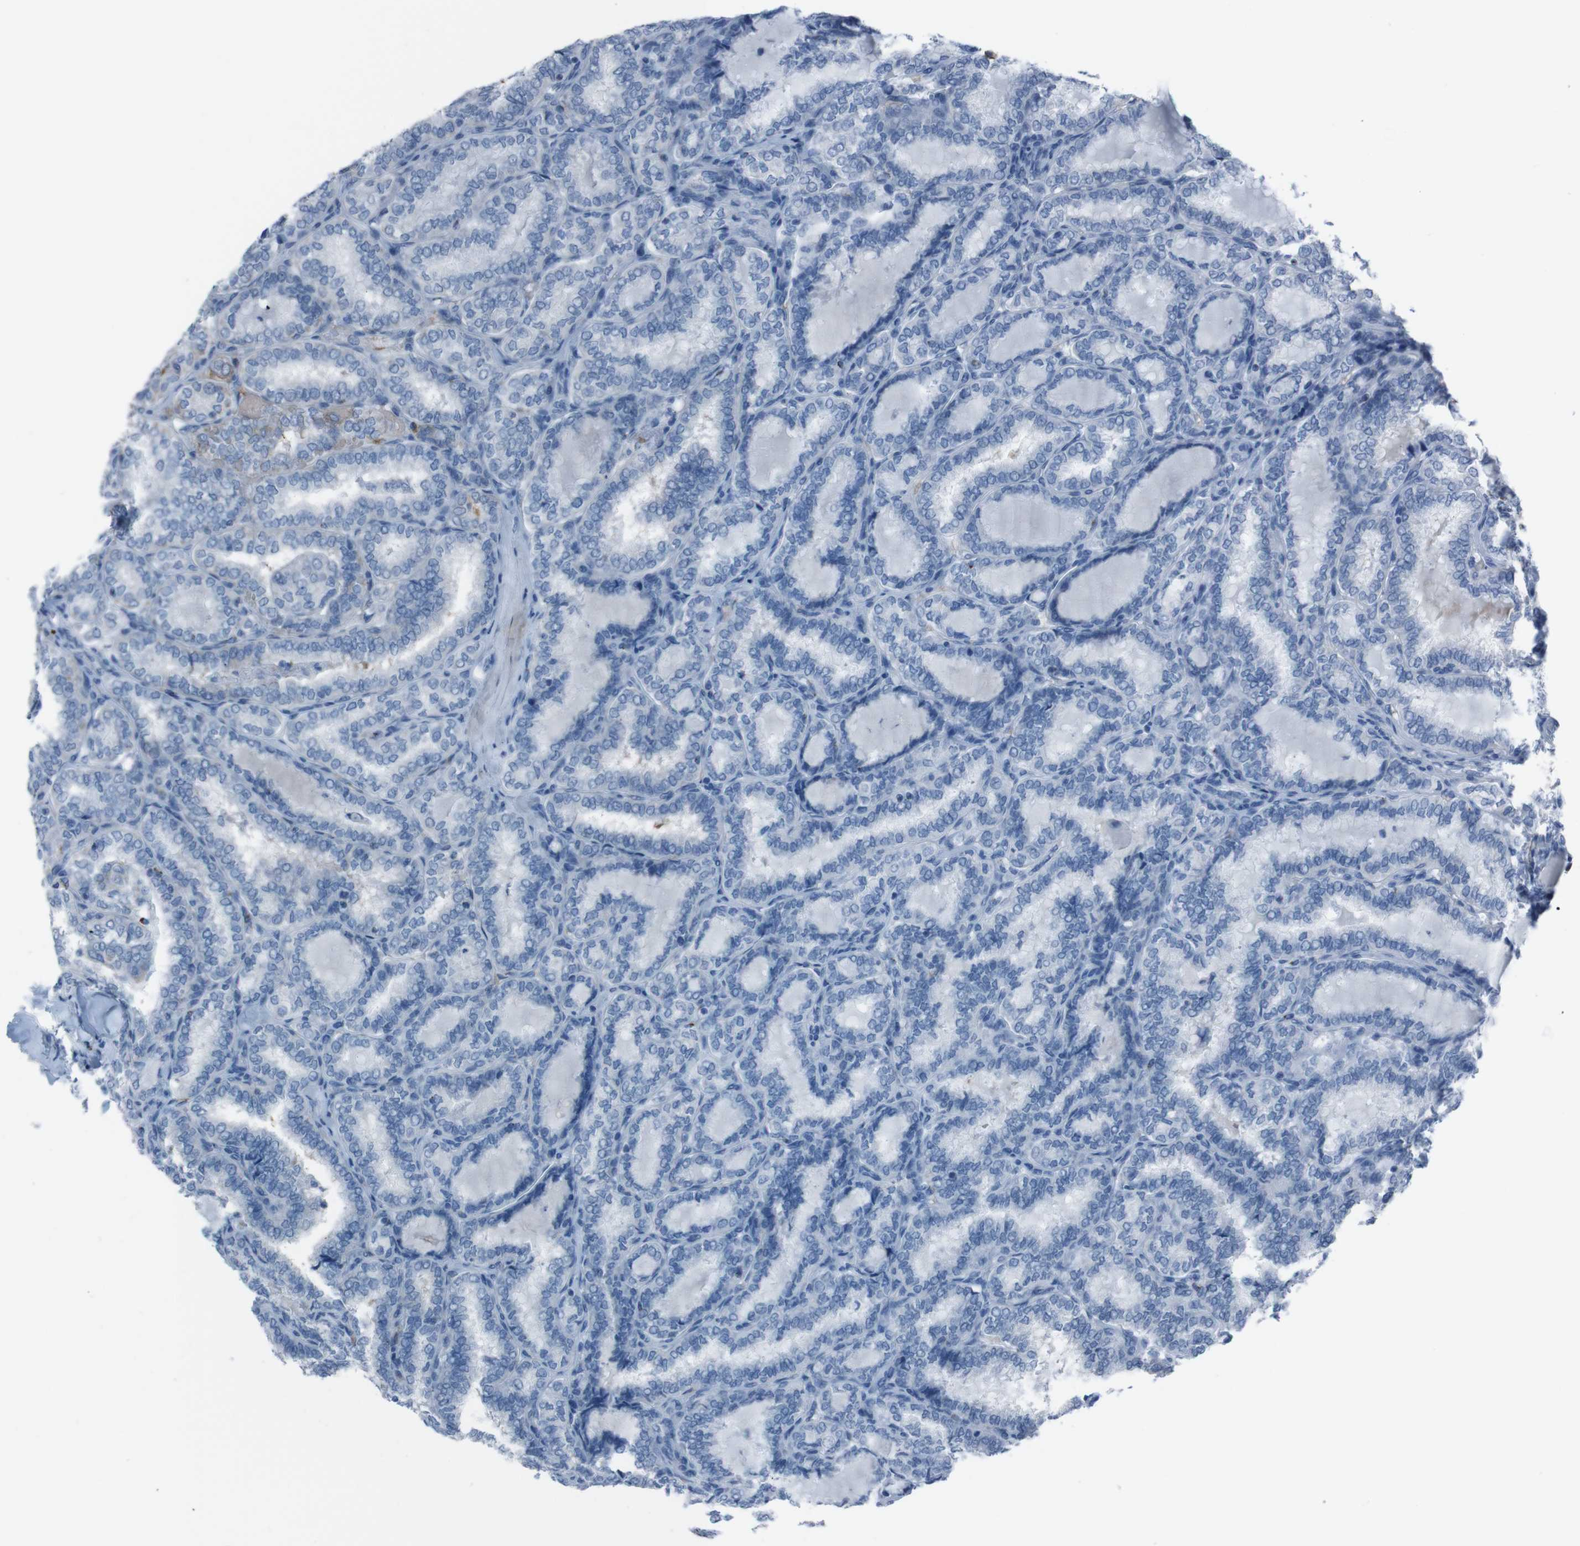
{"staining": {"intensity": "weak", "quantity": "<25%", "location": "cytoplasmic/membranous"}, "tissue": "thyroid cancer", "cell_type": "Tumor cells", "image_type": "cancer", "snomed": [{"axis": "morphology", "description": "Normal tissue, NOS"}, {"axis": "morphology", "description": "Papillary adenocarcinoma, NOS"}, {"axis": "topography", "description": "Thyroid gland"}], "caption": "A high-resolution micrograph shows immunohistochemistry staining of papillary adenocarcinoma (thyroid), which displays no significant expression in tumor cells.", "gene": "ST6GAL1", "patient": {"sex": "female", "age": 30}}